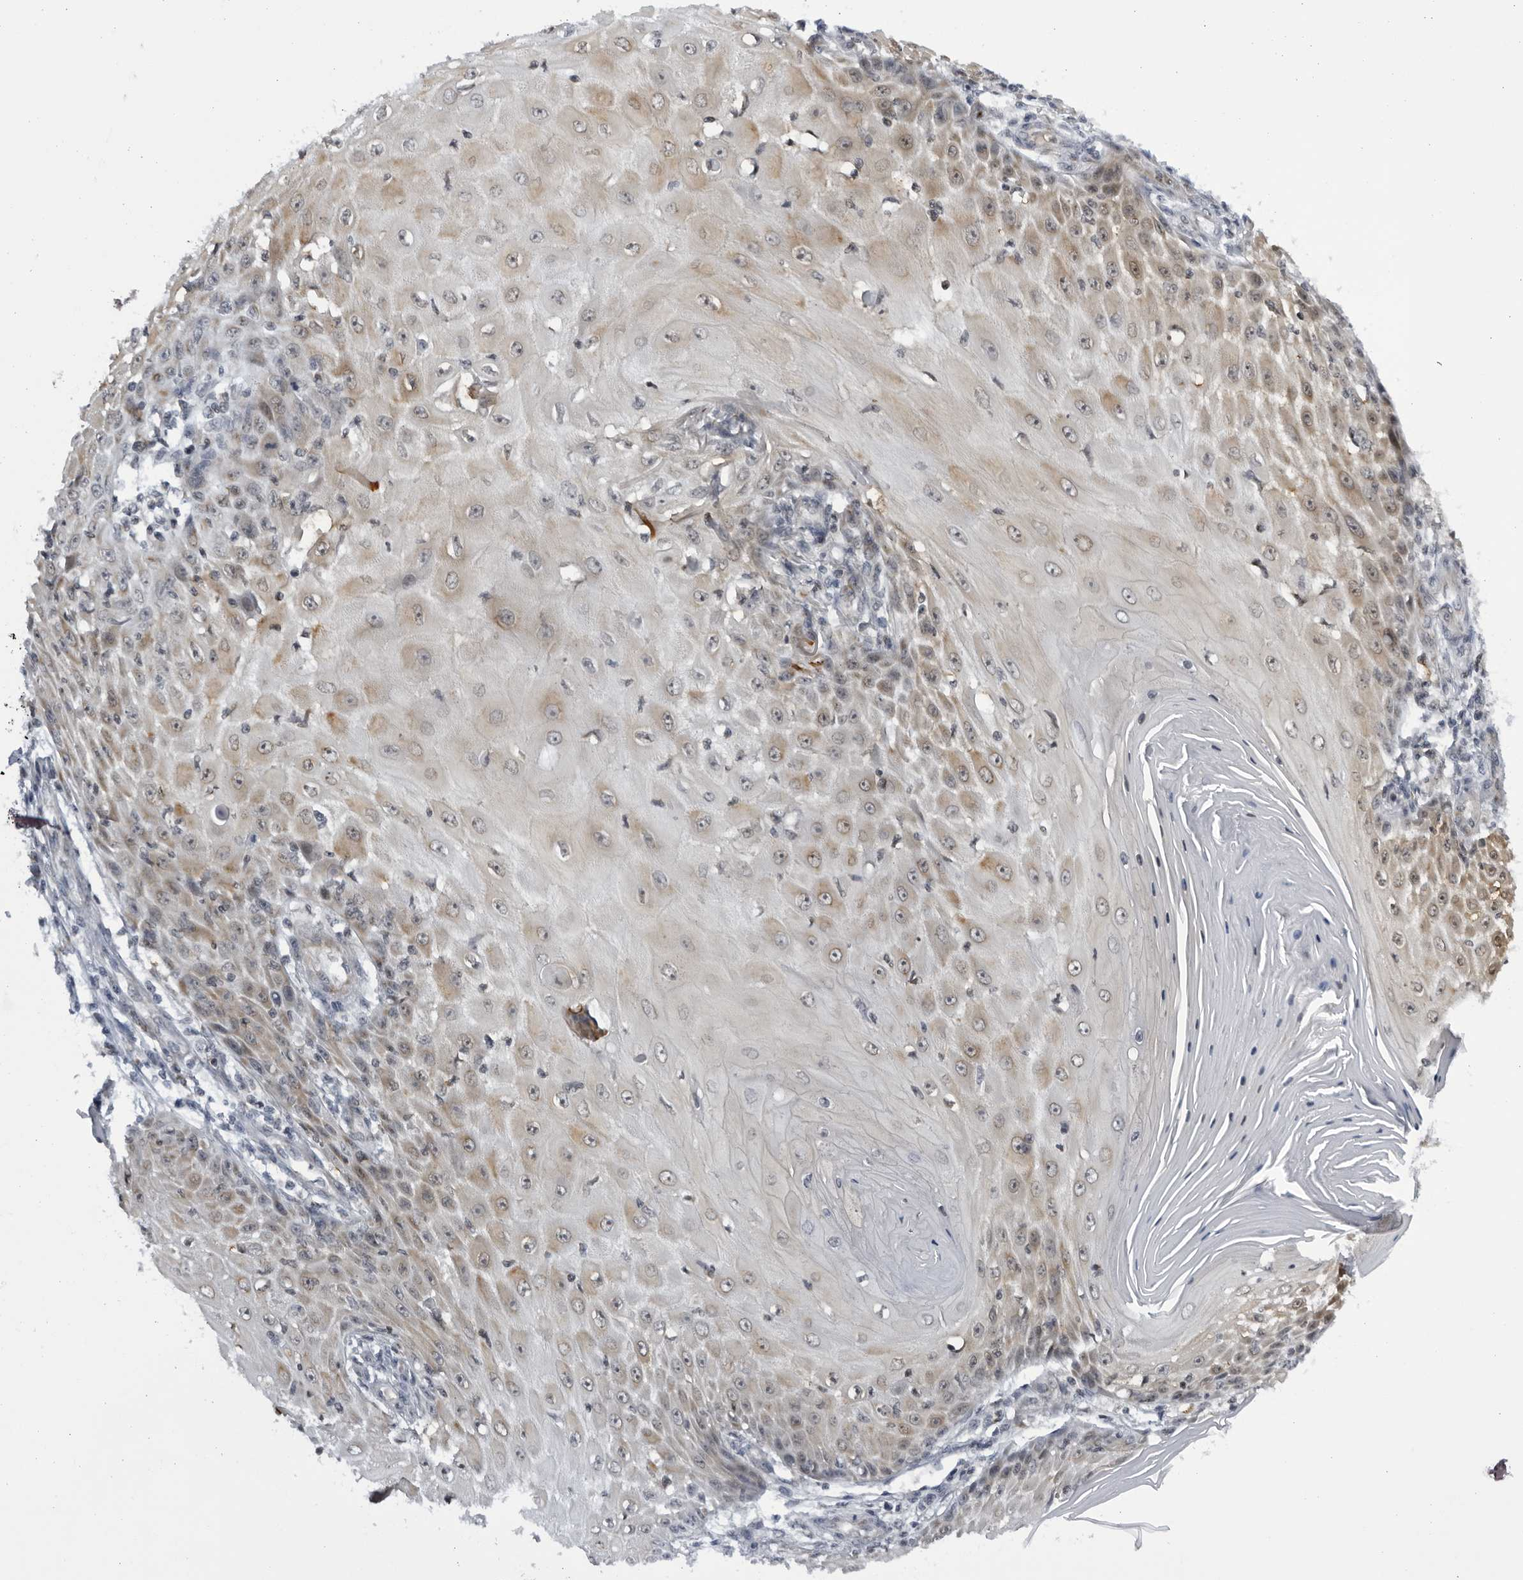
{"staining": {"intensity": "weak", "quantity": ">75%", "location": "cytoplasmic/membranous"}, "tissue": "skin cancer", "cell_type": "Tumor cells", "image_type": "cancer", "snomed": [{"axis": "morphology", "description": "Squamous cell carcinoma, NOS"}, {"axis": "topography", "description": "Skin"}], "caption": "DAB immunohistochemical staining of human skin squamous cell carcinoma displays weak cytoplasmic/membranous protein positivity in approximately >75% of tumor cells.", "gene": "SLC25A22", "patient": {"sex": "female", "age": 73}}